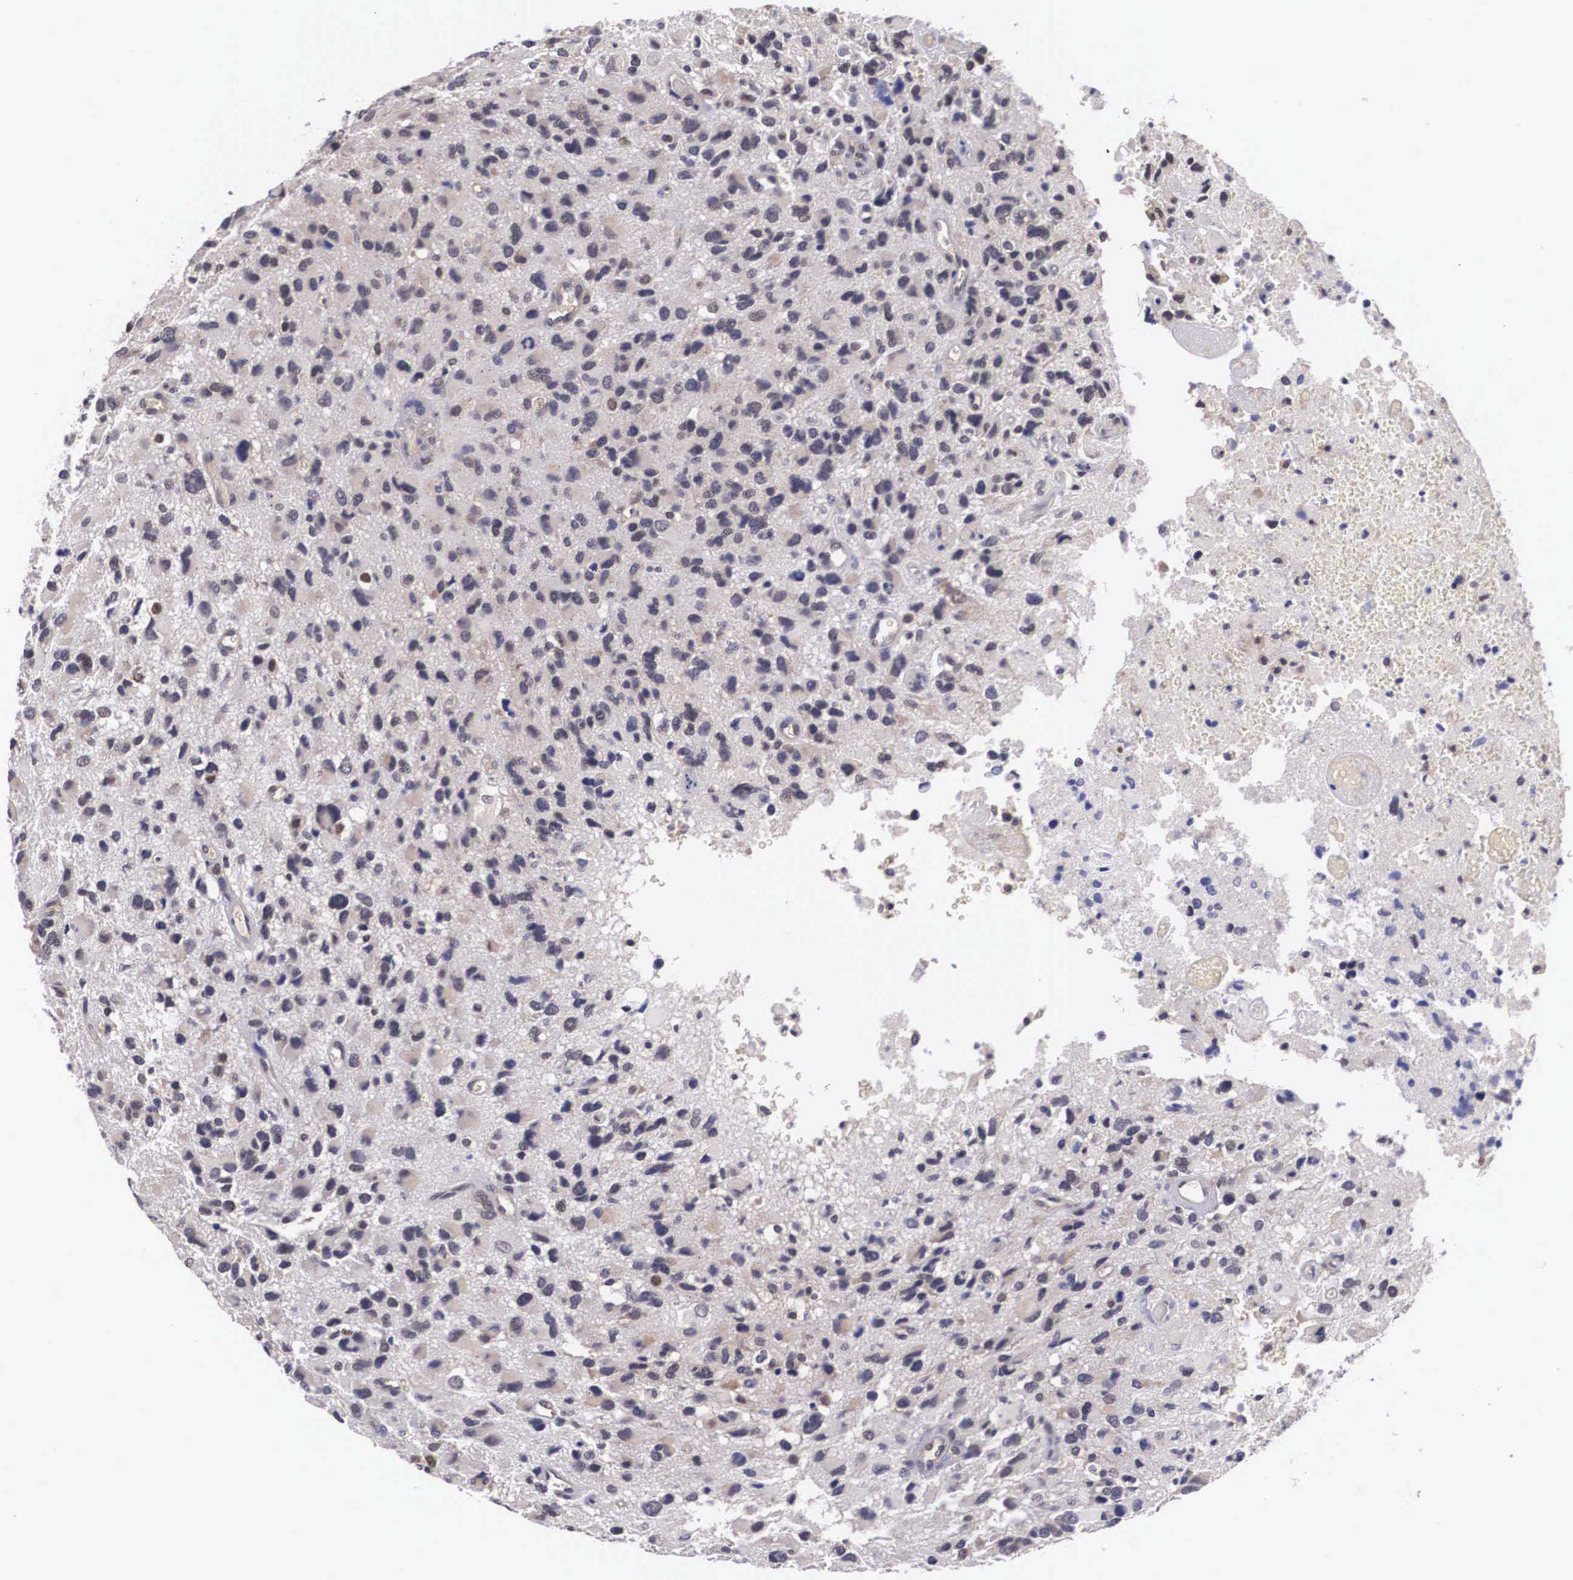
{"staining": {"intensity": "weak", "quantity": "25%-75%", "location": "cytoplasmic/membranous"}, "tissue": "glioma", "cell_type": "Tumor cells", "image_type": "cancer", "snomed": [{"axis": "morphology", "description": "Glioma, malignant, High grade"}, {"axis": "topography", "description": "Brain"}], "caption": "Protein staining reveals weak cytoplasmic/membranous staining in approximately 25%-75% of tumor cells in glioma.", "gene": "OTX2", "patient": {"sex": "male", "age": 69}}